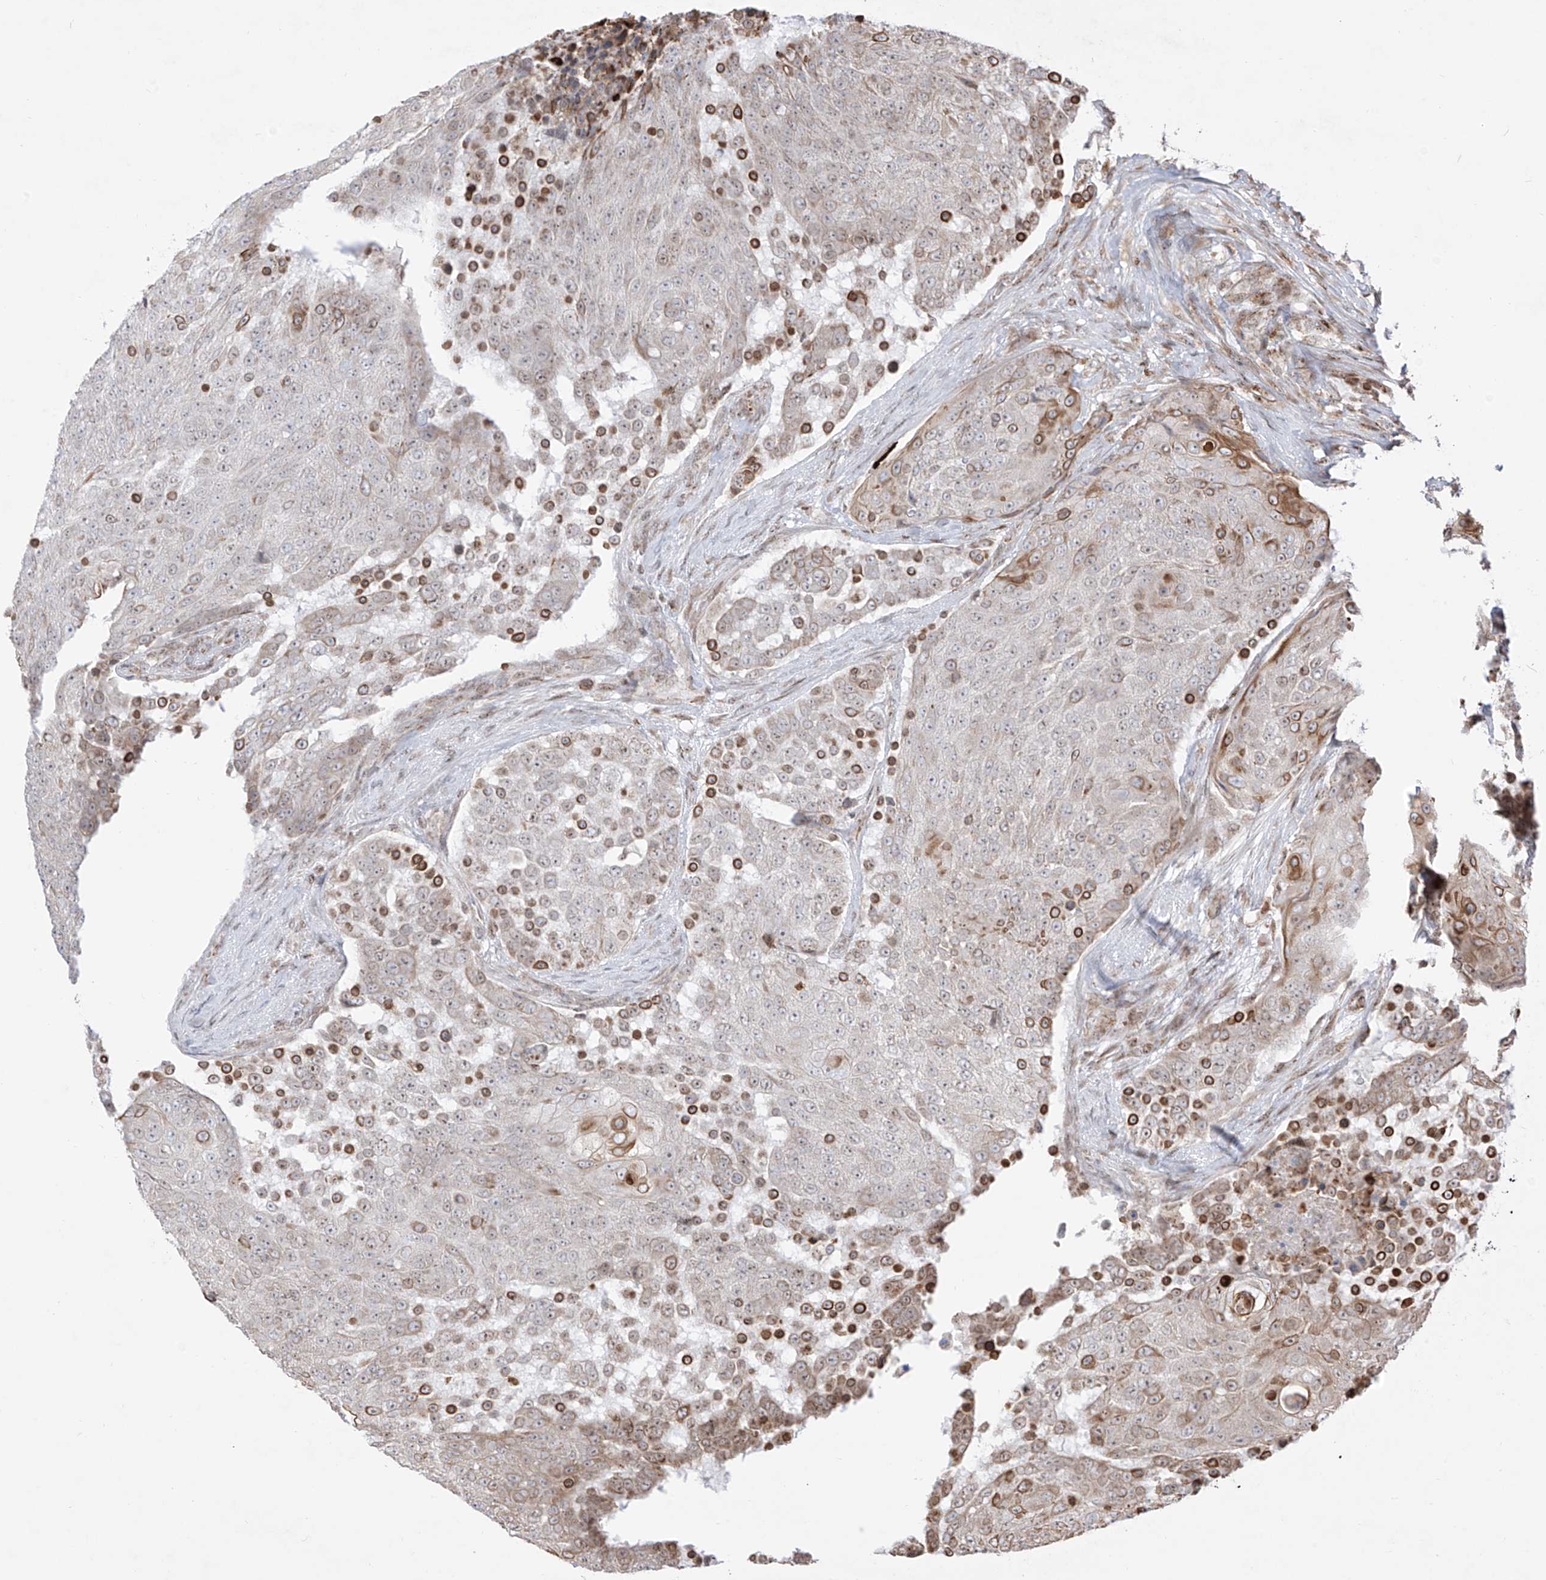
{"staining": {"intensity": "moderate", "quantity": "<25%", "location": "cytoplasmic/membranous"}, "tissue": "urothelial cancer", "cell_type": "Tumor cells", "image_type": "cancer", "snomed": [{"axis": "morphology", "description": "Urothelial carcinoma, High grade"}, {"axis": "topography", "description": "Urinary bladder"}], "caption": "High-grade urothelial carcinoma stained with a brown dye exhibits moderate cytoplasmic/membranous positive staining in about <25% of tumor cells.", "gene": "ZBTB8A", "patient": {"sex": "female", "age": 63}}